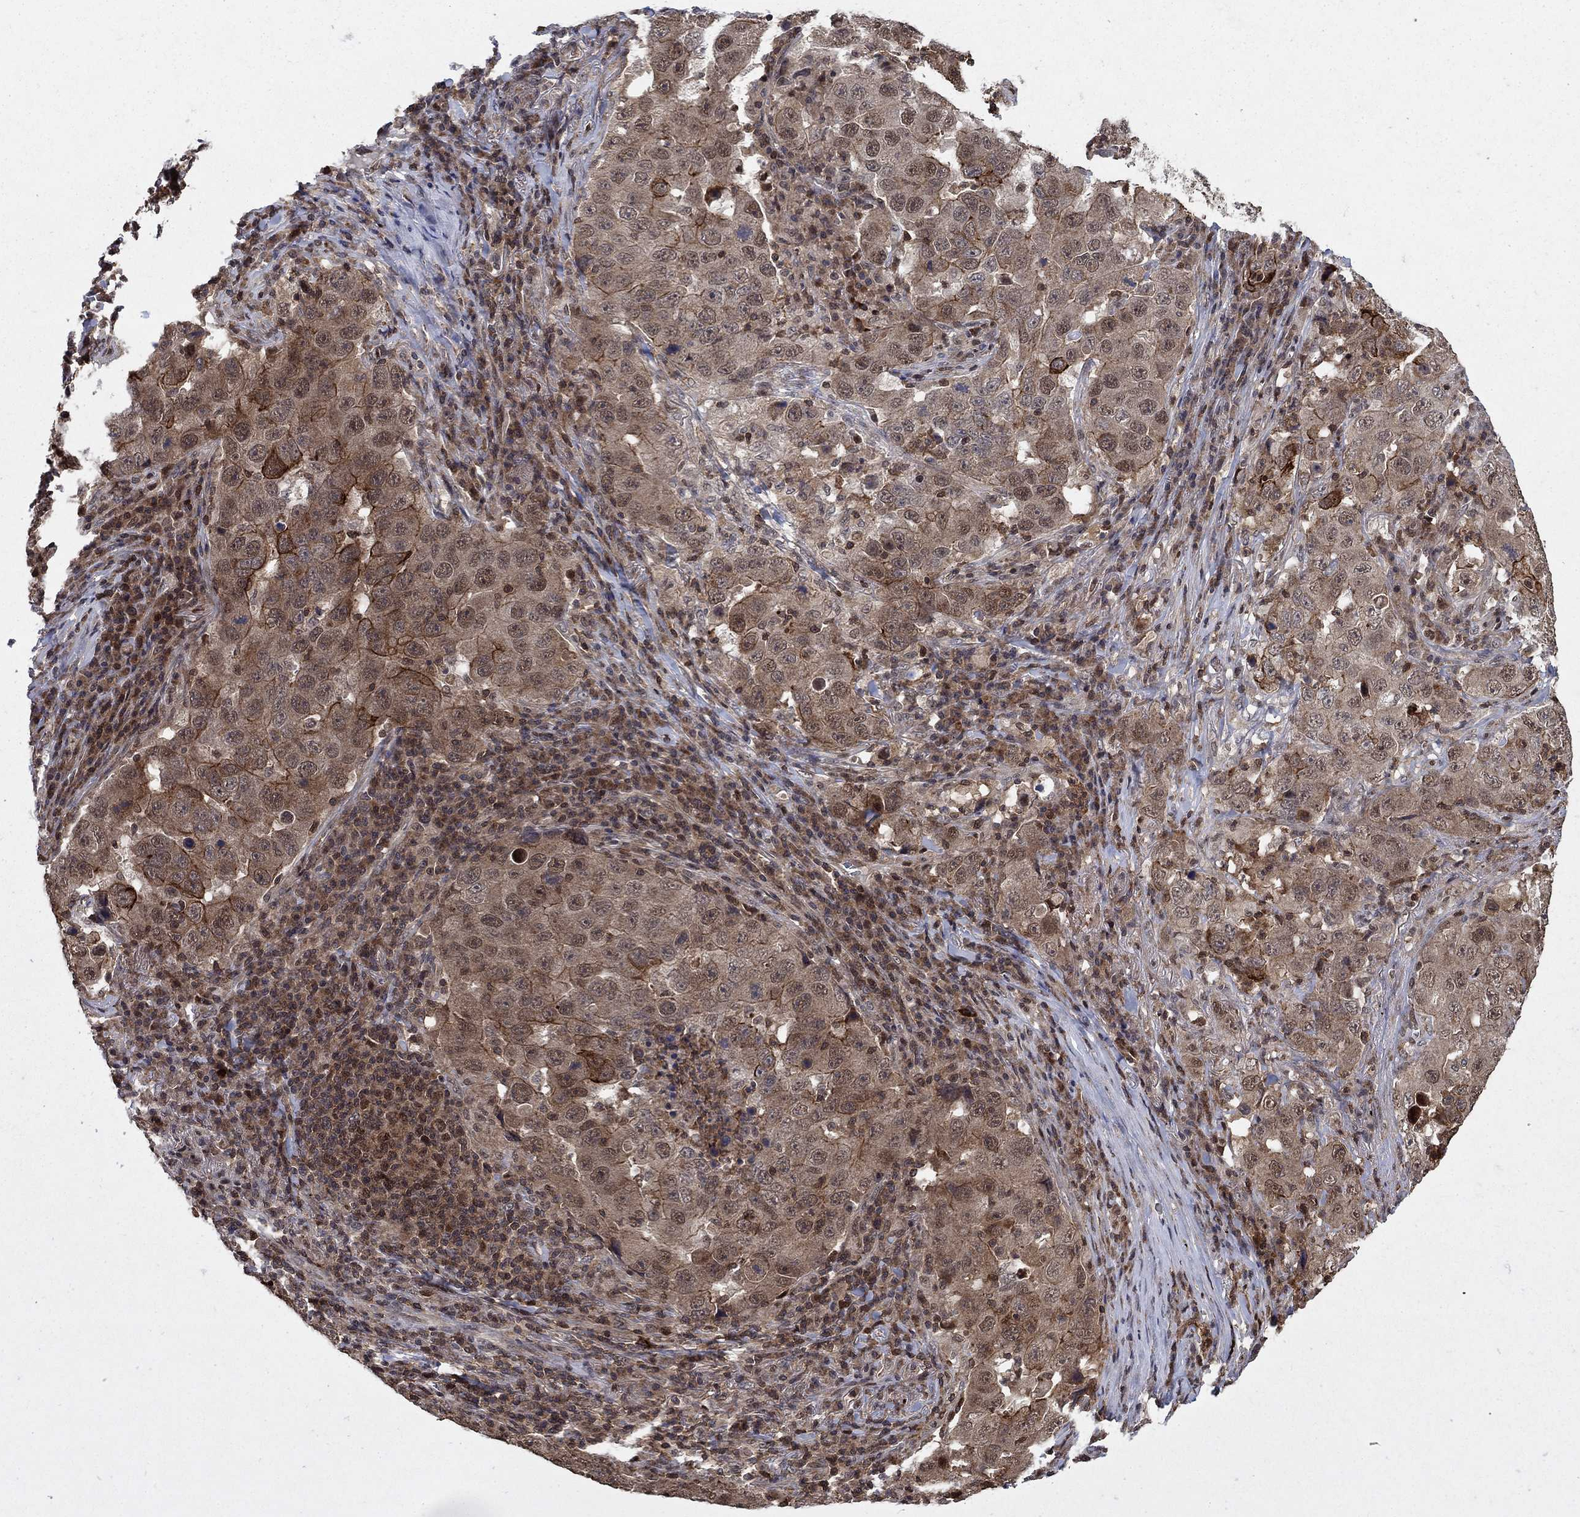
{"staining": {"intensity": "strong", "quantity": "<25%", "location": "cytoplasmic/membranous"}, "tissue": "lung cancer", "cell_type": "Tumor cells", "image_type": "cancer", "snomed": [{"axis": "morphology", "description": "Adenocarcinoma, NOS"}, {"axis": "topography", "description": "Lung"}], "caption": "IHC of human lung cancer (adenocarcinoma) reveals medium levels of strong cytoplasmic/membranous positivity in approximately <25% of tumor cells.", "gene": "CCDC66", "patient": {"sex": "male", "age": 73}}